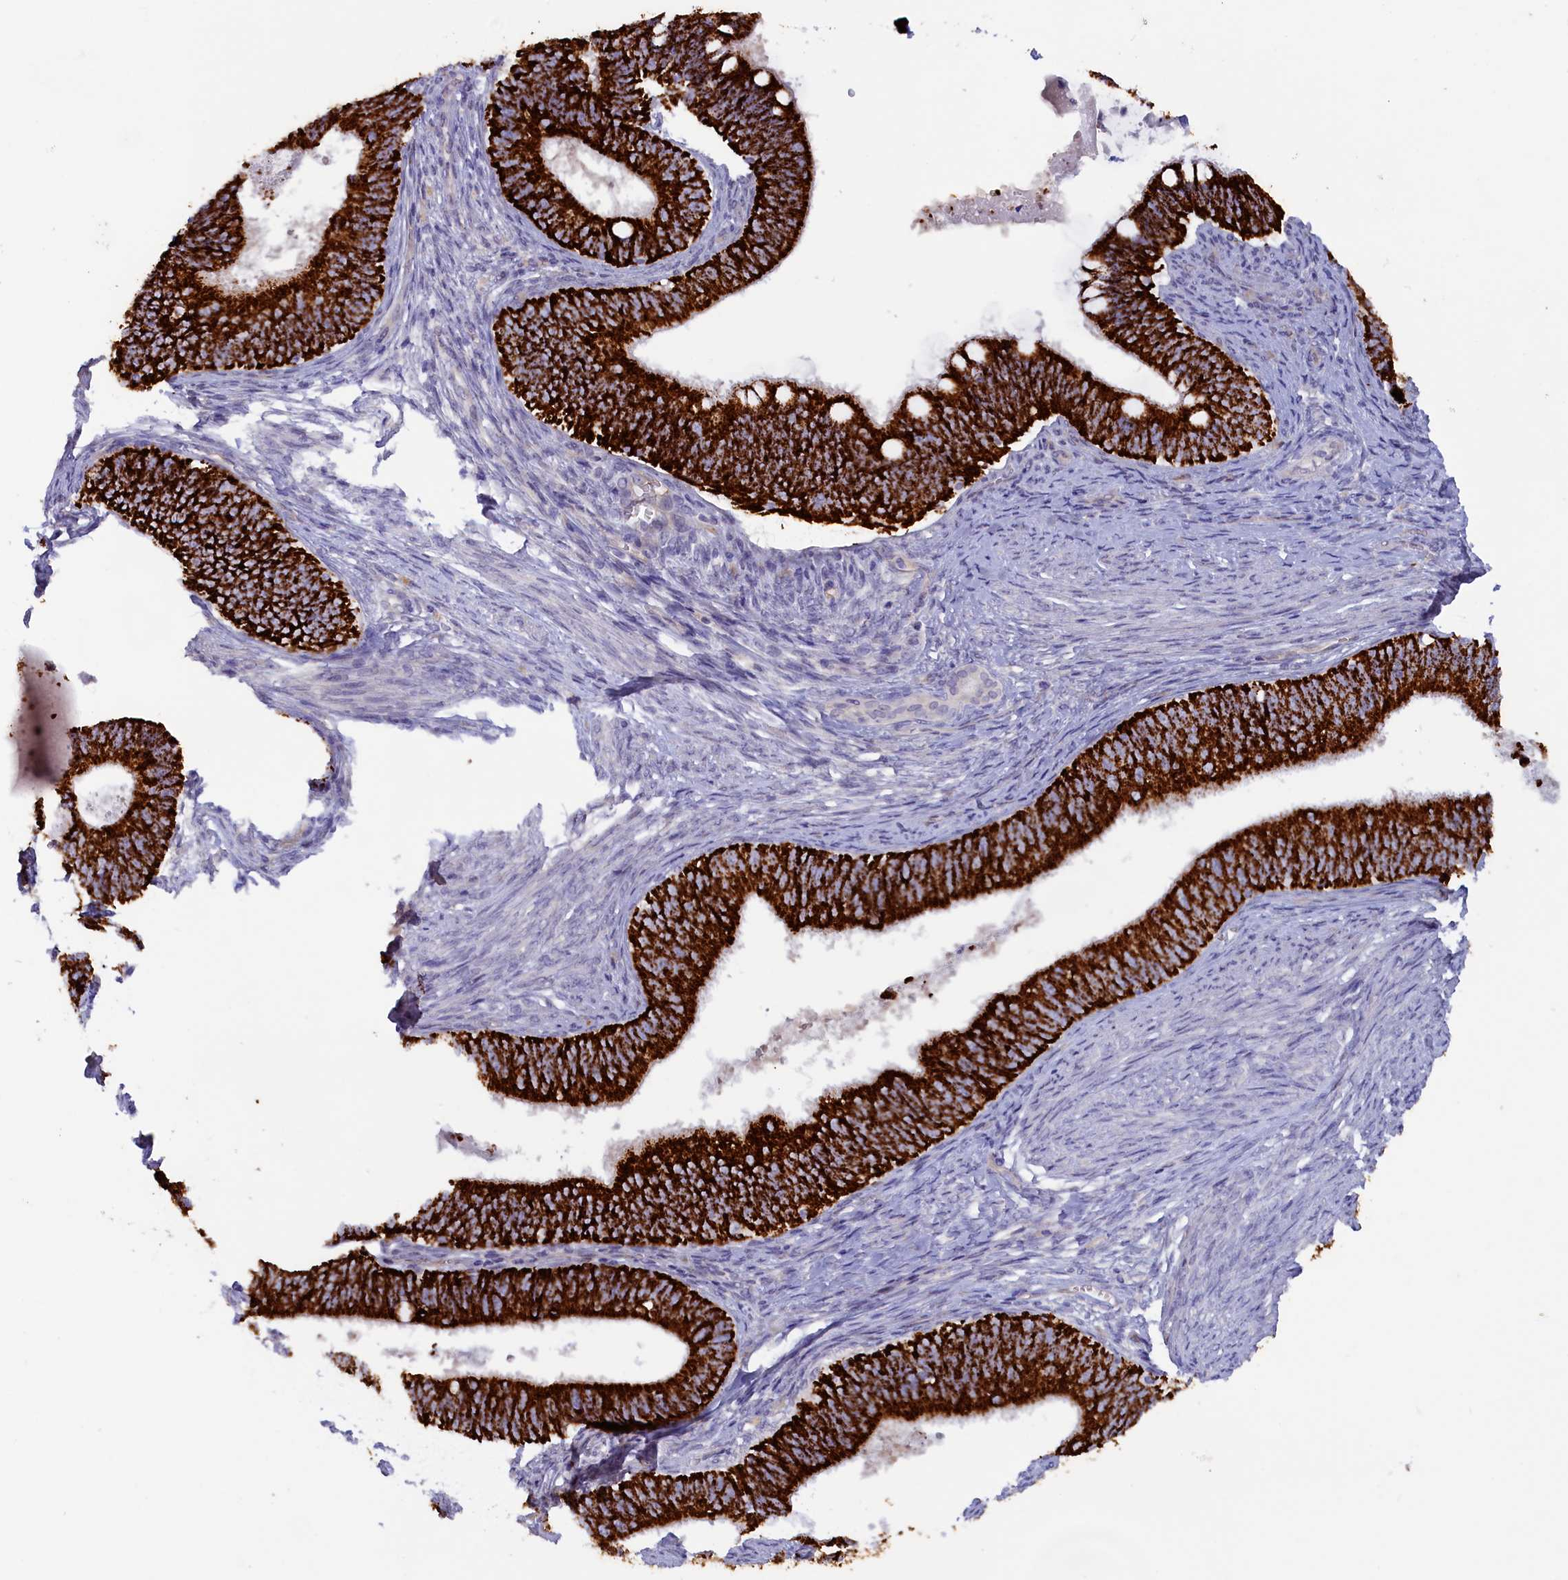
{"staining": {"intensity": "strong", "quantity": ">75%", "location": "cytoplasmic/membranous"}, "tissue": "cervical cancer", "cell_type": "Tumor cells", "image_type": "cancer", "snomed": [{"axis": "morphology", "description": "Adenocarcinoma, NOS"}, {"axis": "topography", "description": "Cervix"}], "caption": "A high amount of strong cytoplasmic/membranous expression is appreciated in about >75% of tumor cells in cervical cancer (adenocarcinoma) tissue.", "gene": "ZSWIM4", "patient": {"sex": "female", "age": 42}}